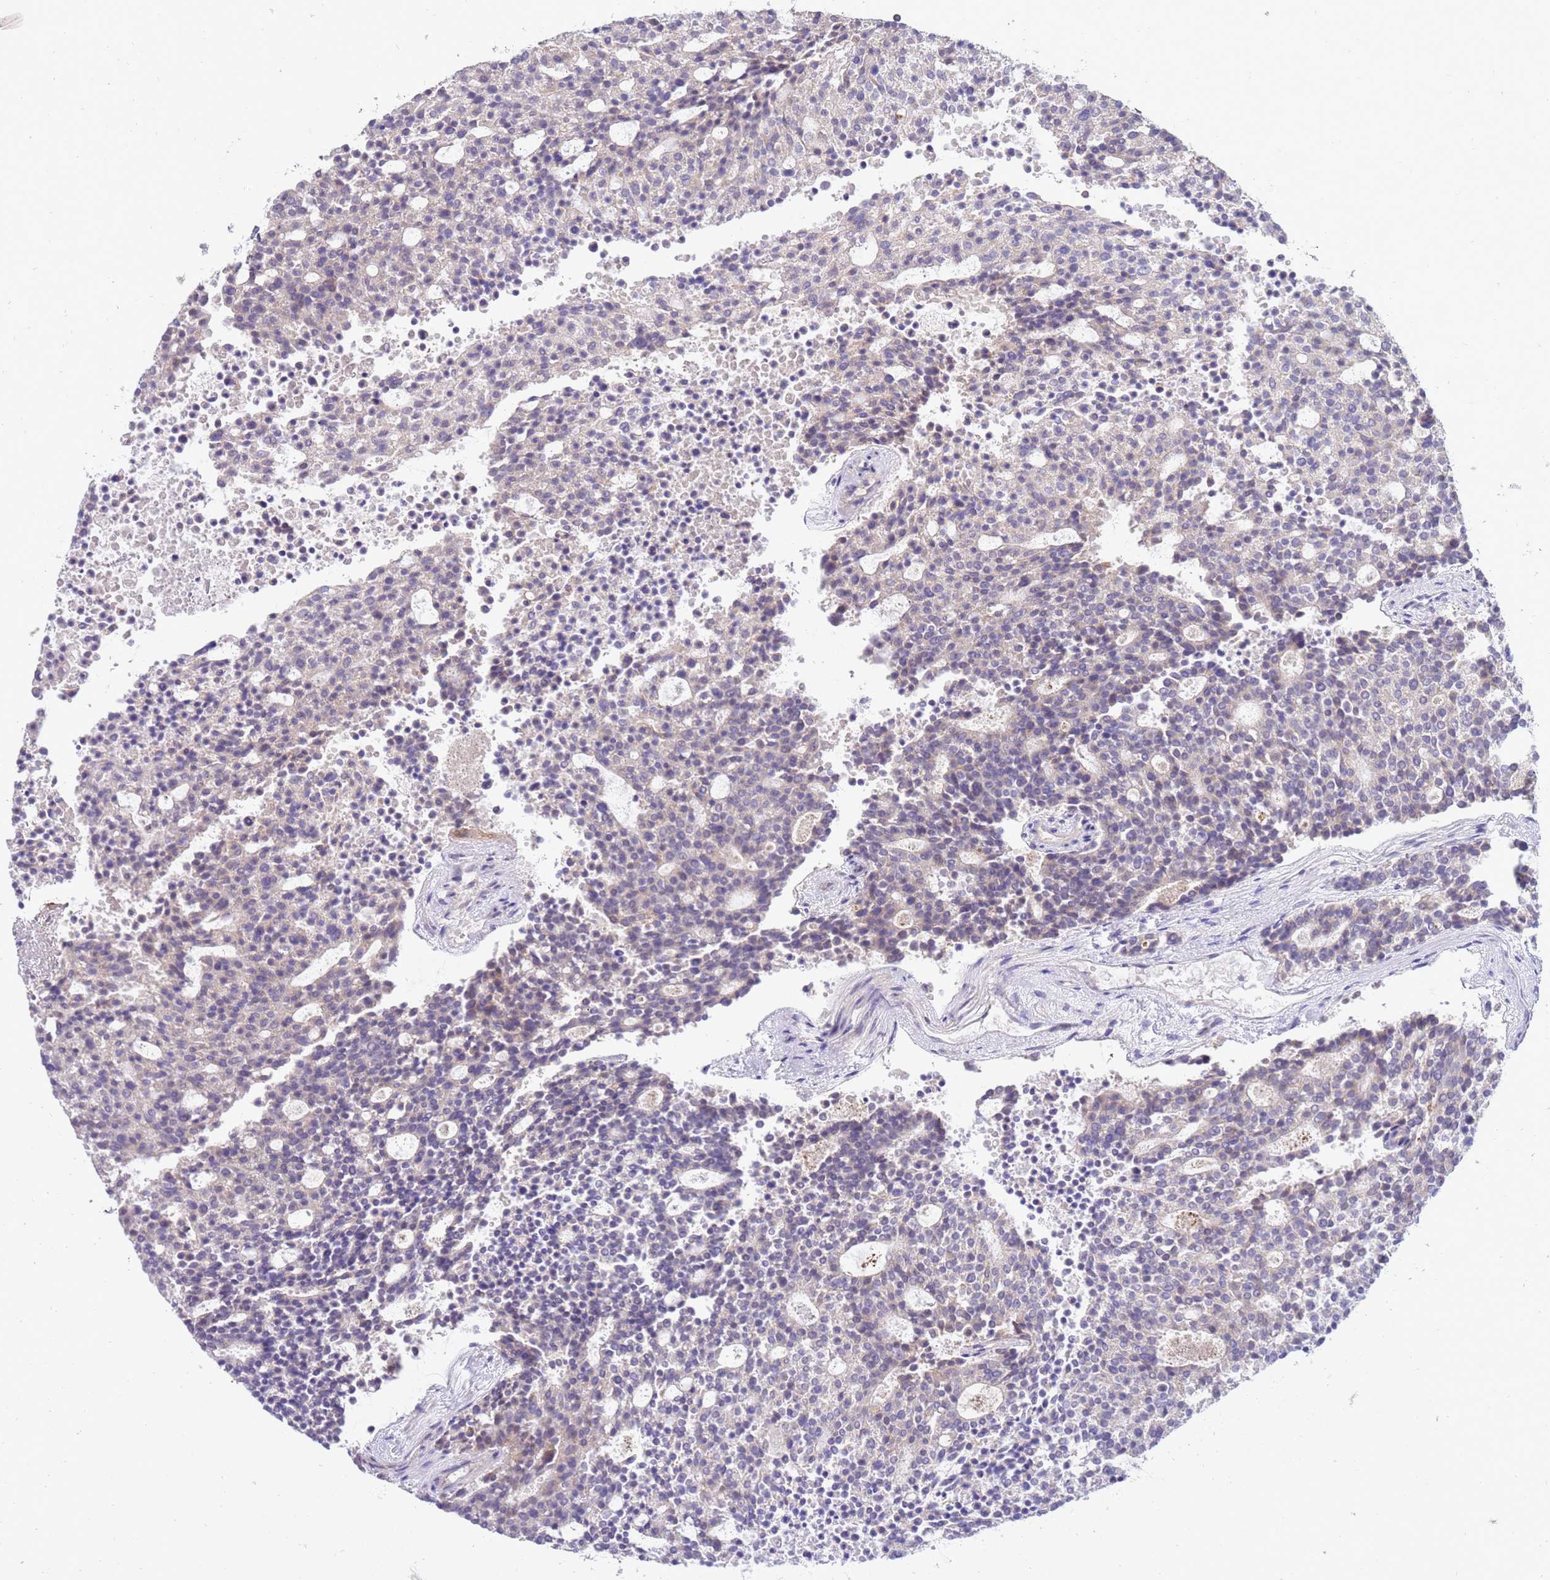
{"staining": {"intensity": "weak", "quantity": "<25%", "location": "cytoplasmic/membranous"}, "tissue": "carcinoid", "cell_type": "Tumor cells", "image_type": "cancer", "snomed": [{"axis": "morphology", "description": "Carcinoid, malignant, NOS"}, {"axis": "topography", "description": "Pancreas"}], "caption": "Immunohistochemistry image of neoplastic tissue: human carcinoid stained with DAB demonstrates no significant protein staining in tumor cells.", "gene": "STK25", "patient": {"sex": "female", "age": 54}}